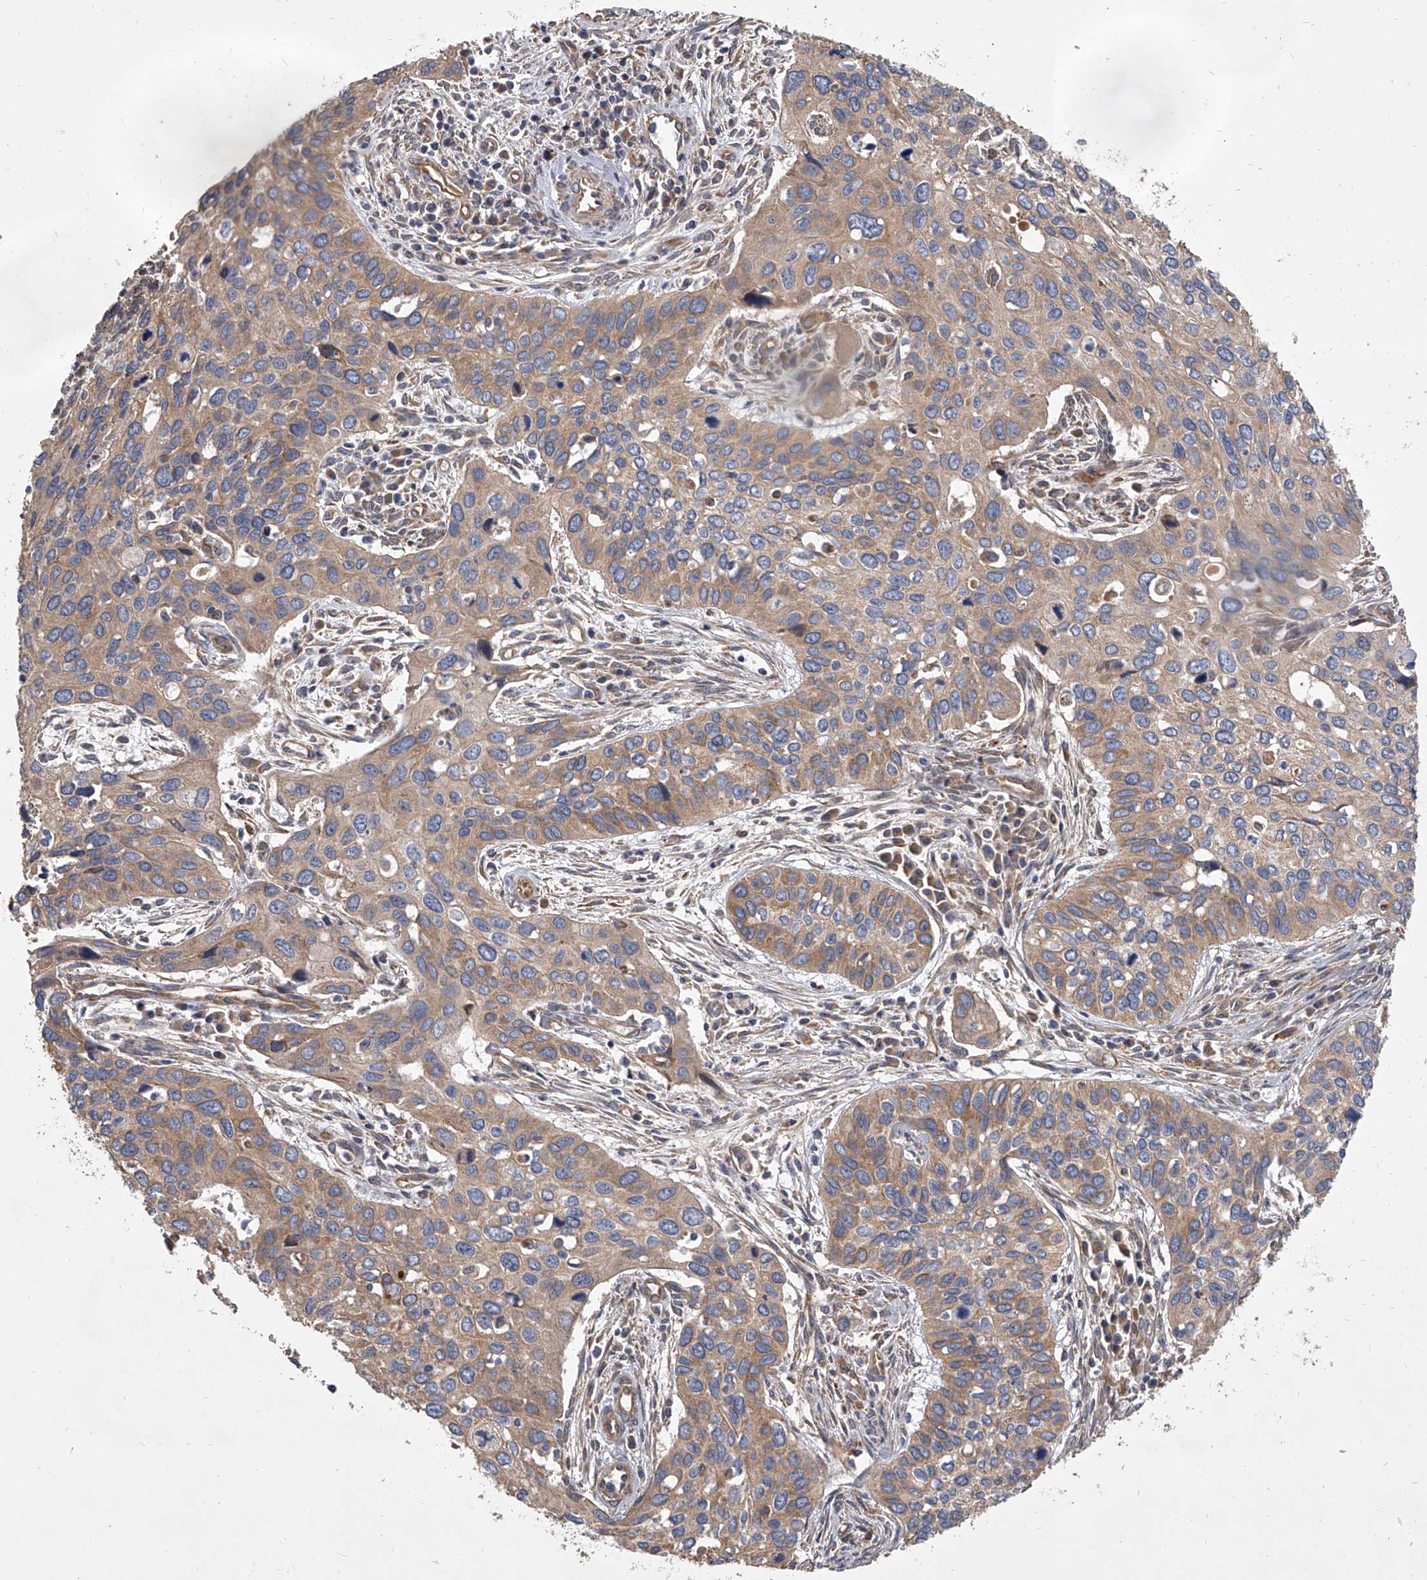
{"staining": {"intensity": "weak", "quantity": ">75%", "location": "cytoplasmic/membranous"}, "tissue": "cervical cancer", "cell_type": "Tumor cells", "image_type": "cancer", "snomed": [{"axis": "morphology", "description": "Squamous cell carcinoma, NOS"}, {"axis": "topography", "description": "Cervix"}], "caption": "DAB (3,3'-diaminobenzidine) immunohistochemical staining of cervical squamous cell carcinoma demonstrates weak cytoplasmic/membranous protein positivity in about >75% of tumor cells.", "gene": "EXOC4", "patient": {"sex": "female", "age": 55}}